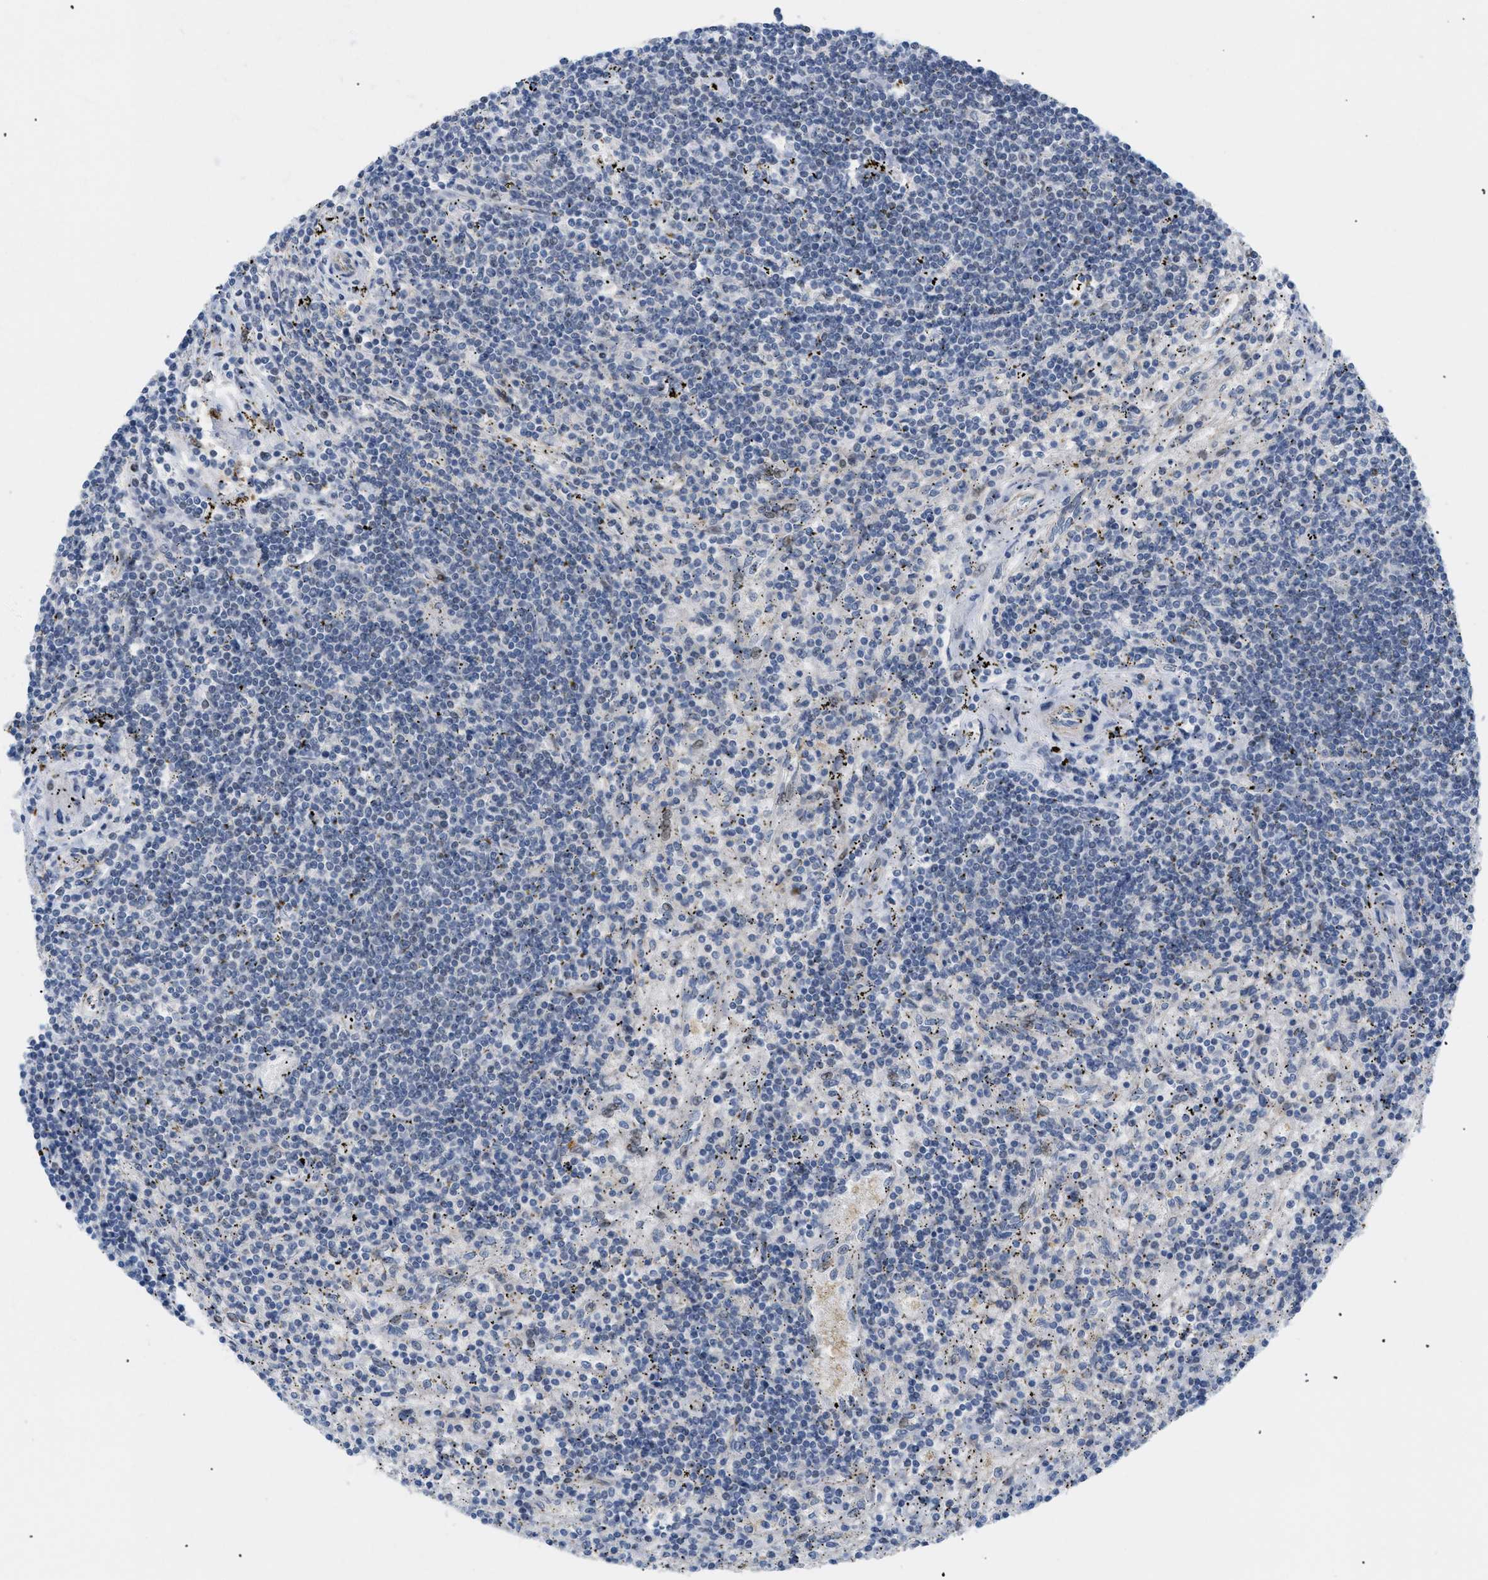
{"staining": {"intensity": "negative", "quantity": "none", "location": "none"}, "tissue": "lymphoma", "cell_type": "Tumor cells", "image_type": "cancer", "snomed": [{"axis": "morphology", "description": "Malignant lymphoma, non-Hodgkin's type, Low grade"}, {"axis": "topography", "description": "Spleen"}], "caption": "Lymphoma was stained to show a protein in brown. There is no significant staining in tumor cells.", "gene": "MED1", "patient": {"sex": "male", "age": 76}}